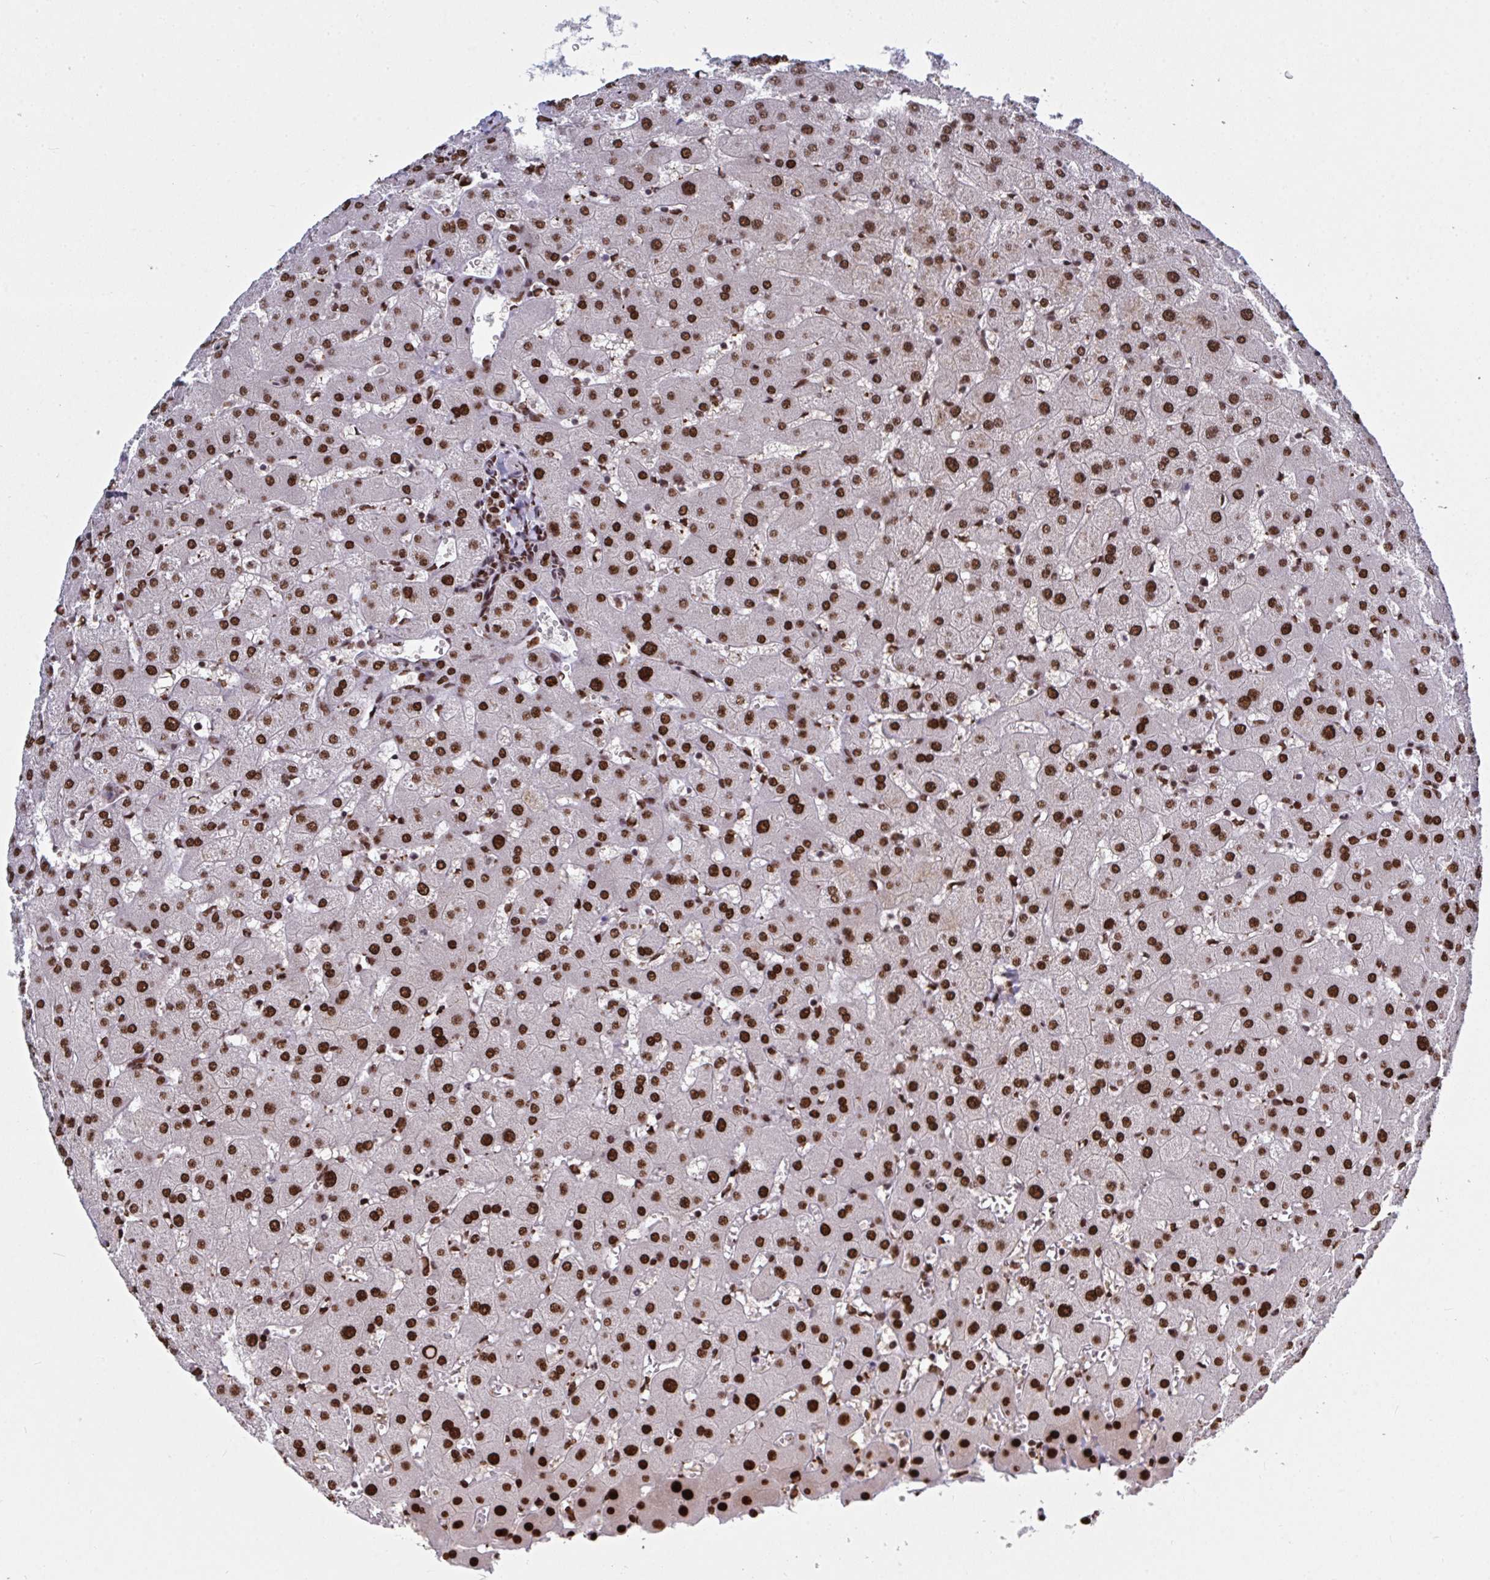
{"staining": {"intensity": "strong", "quantity": ">75%", "location": "nuclear"}, "tissue": "liver", "cell_type": "Cholangiocytes", "image_type": "normal", "snomed": [{"axis": "morphology", "description": "Normal tissue, NOS"}, {"axis": "topography", "description": "Liver"}], "caption": "The immunohistochemical stain highlights strong nuclear staining in cholangiocytes of benign liver.", "gene": "ZNF607", "patient": {"sex": "female", "age": 63}}